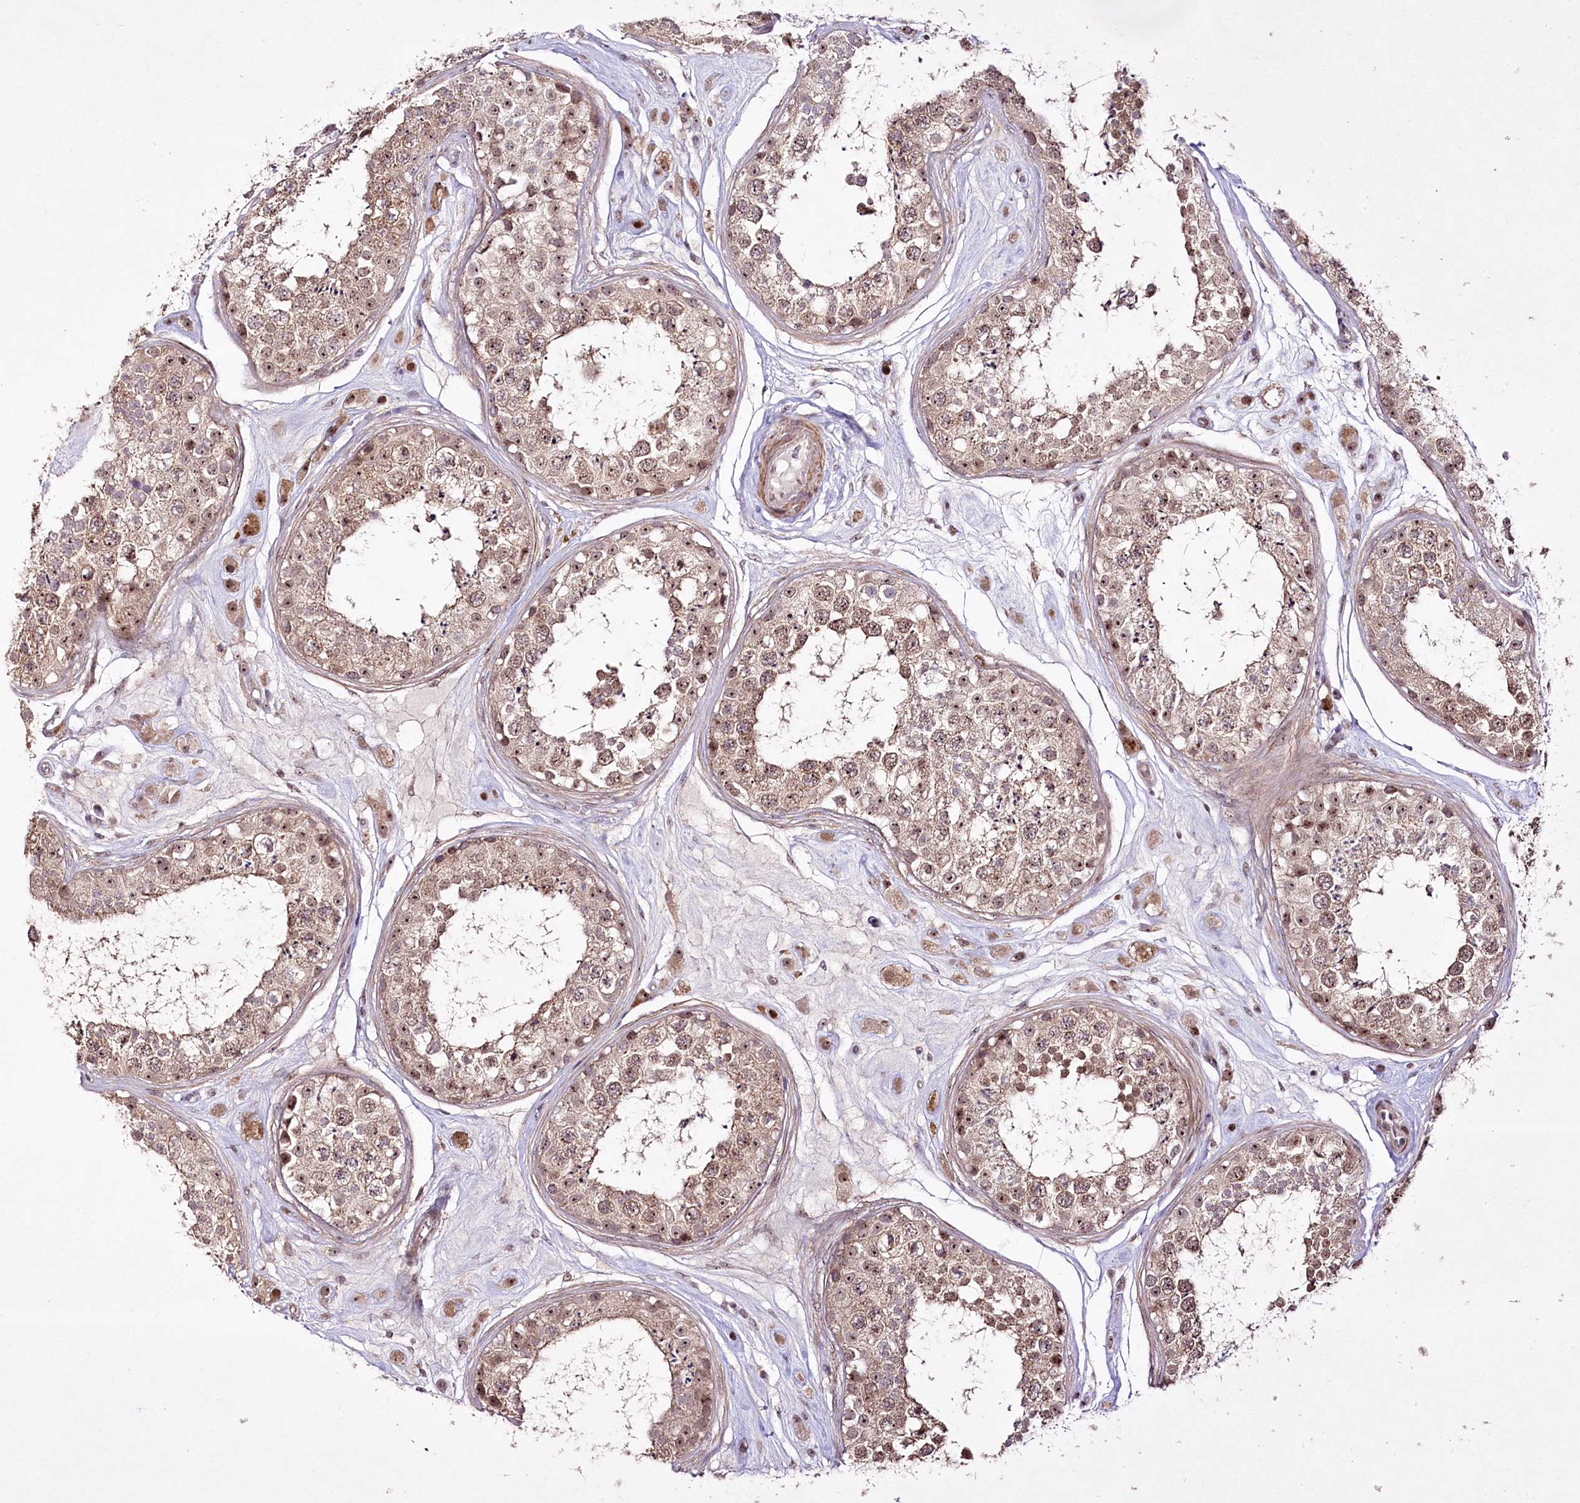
{"staining": {"intensity": "weak", "quantity": ">75%", "location": "cytoplasmic/membranous,nuclear"}, "tissue": "testis", "cell_type": "Cells in seminiferous ducts", "image_type": "normal", "snomed": [{"axis": "morphology", "description": "Normal tissue, NOS"}, {"axis": "topography", "description": "Testis"}], "caption": "Immunohistochemistry (IHC) micrograph of unremarkable testis: testis stained using immunohistochemistry (IHC) reveals low levels of weak protein expression localized specifically in the cytoplasmic/membranous,nuclear of cells in seminiferous ducts, appearing as a cytoplasmic/membranous,nuclear brown color.", "gene": "CCDC59", "patient": {"sex": "male", "age": 25}}